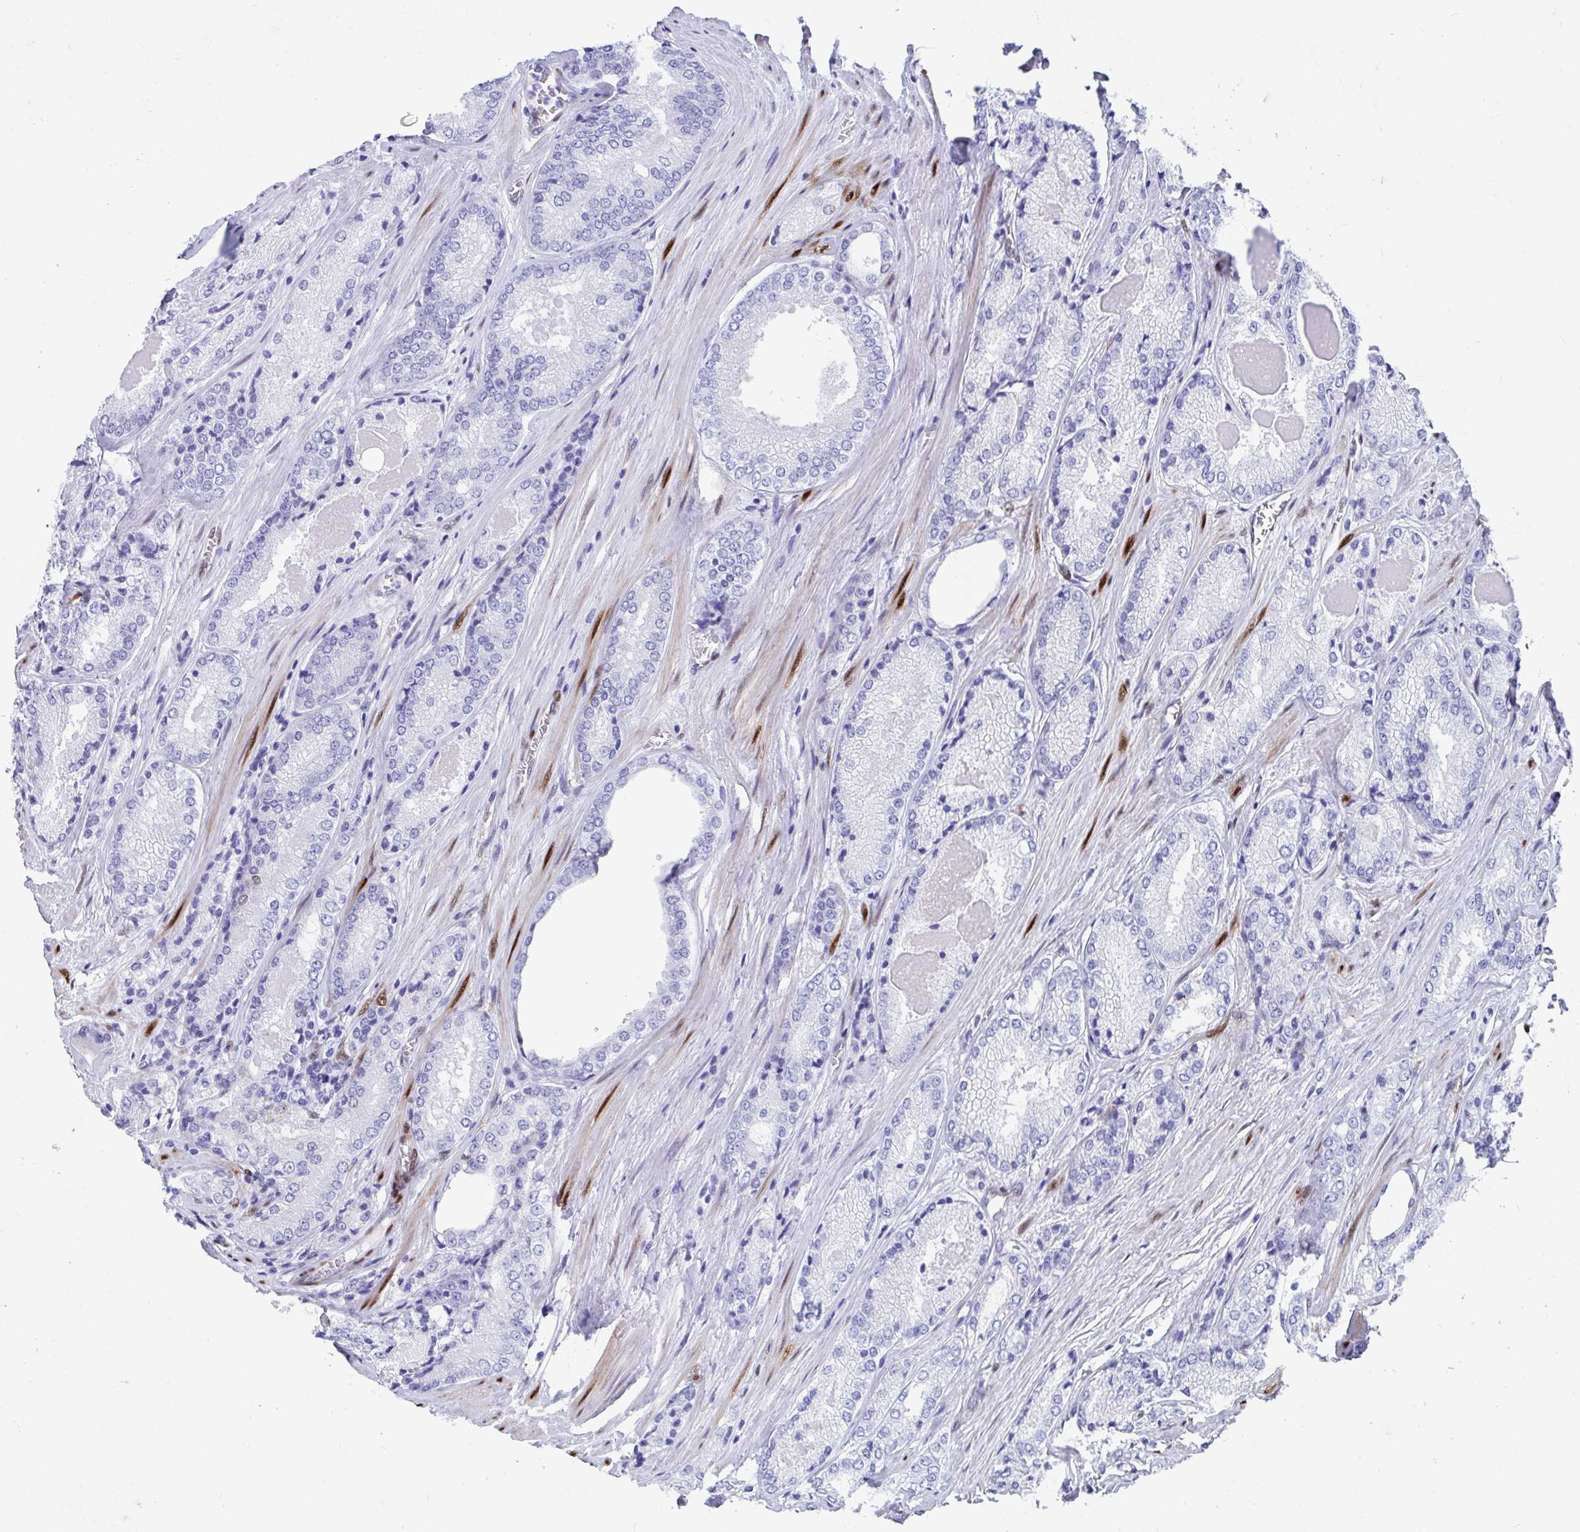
{"staining": {"intensity": "negative", "quantity": "none", "location": "none"}, "tissue": "prostate cancer", "cell_type": "Tumor cells", "image_type": "cancer", "snomed": [{"axis": "morphology", "description": "Adenocarcinoma, NOS"}, {"axis": "morphology", "description": "Adenocarcinoma, Low grade"}, {"axis": "topography", "description": "Prostate"}], "caption": "This is an immunohistochemistry (IHC) micrograph of low-grade adenocarcinoma (prostate). There is no expression in tumor cells.", "gene": "RBPMS", "patient": {"sex": "male", "age": 68}}